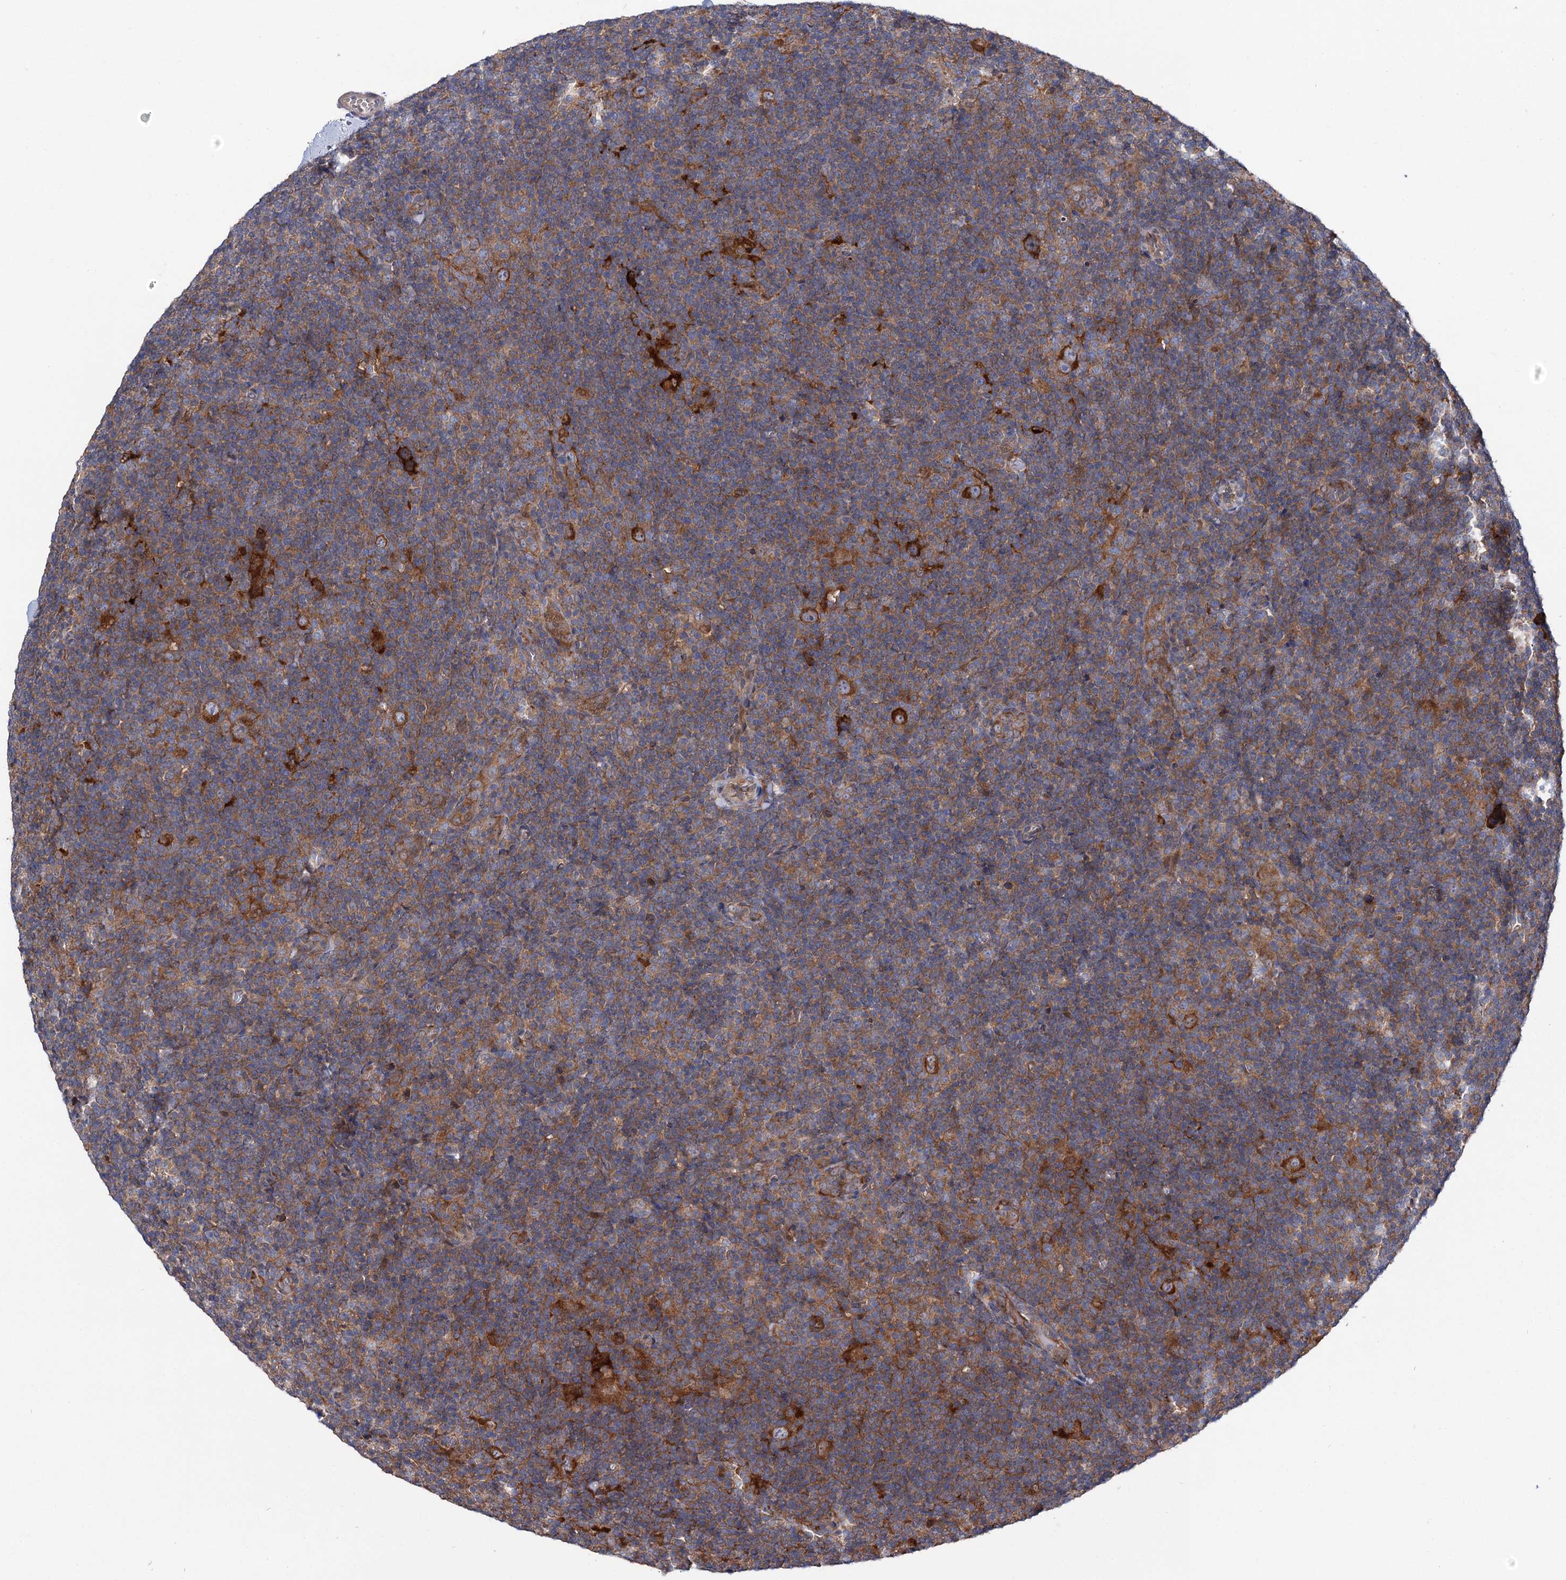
{"staining": {"intensity": "strong", "quantity": ">75%", "location": "cytoplasmic/membranous"}, "tissue": "lymphoma", "cell_type": "Tumor cells", "image_type": "cancer", "snomed": [{"axis": "morphology", "description": "Hodgkin's disease, NOS"}, {"axis": "topography", "description": "Lymph node"}], "caption": "Immunohistochemical staining of human lymphoma shows high levels of strong cytoplasmic/membranous protein expression in about >75% of tumor cells. The staining was performed using DAB (3,3'-diaminobenzidine) to visualize the protein expression in brown, while the nuclei were stained in blue with hematoxylin (Magnification: 20x).", "gene": "NAA25", "patient": {"sex": "female", "age": 57}}